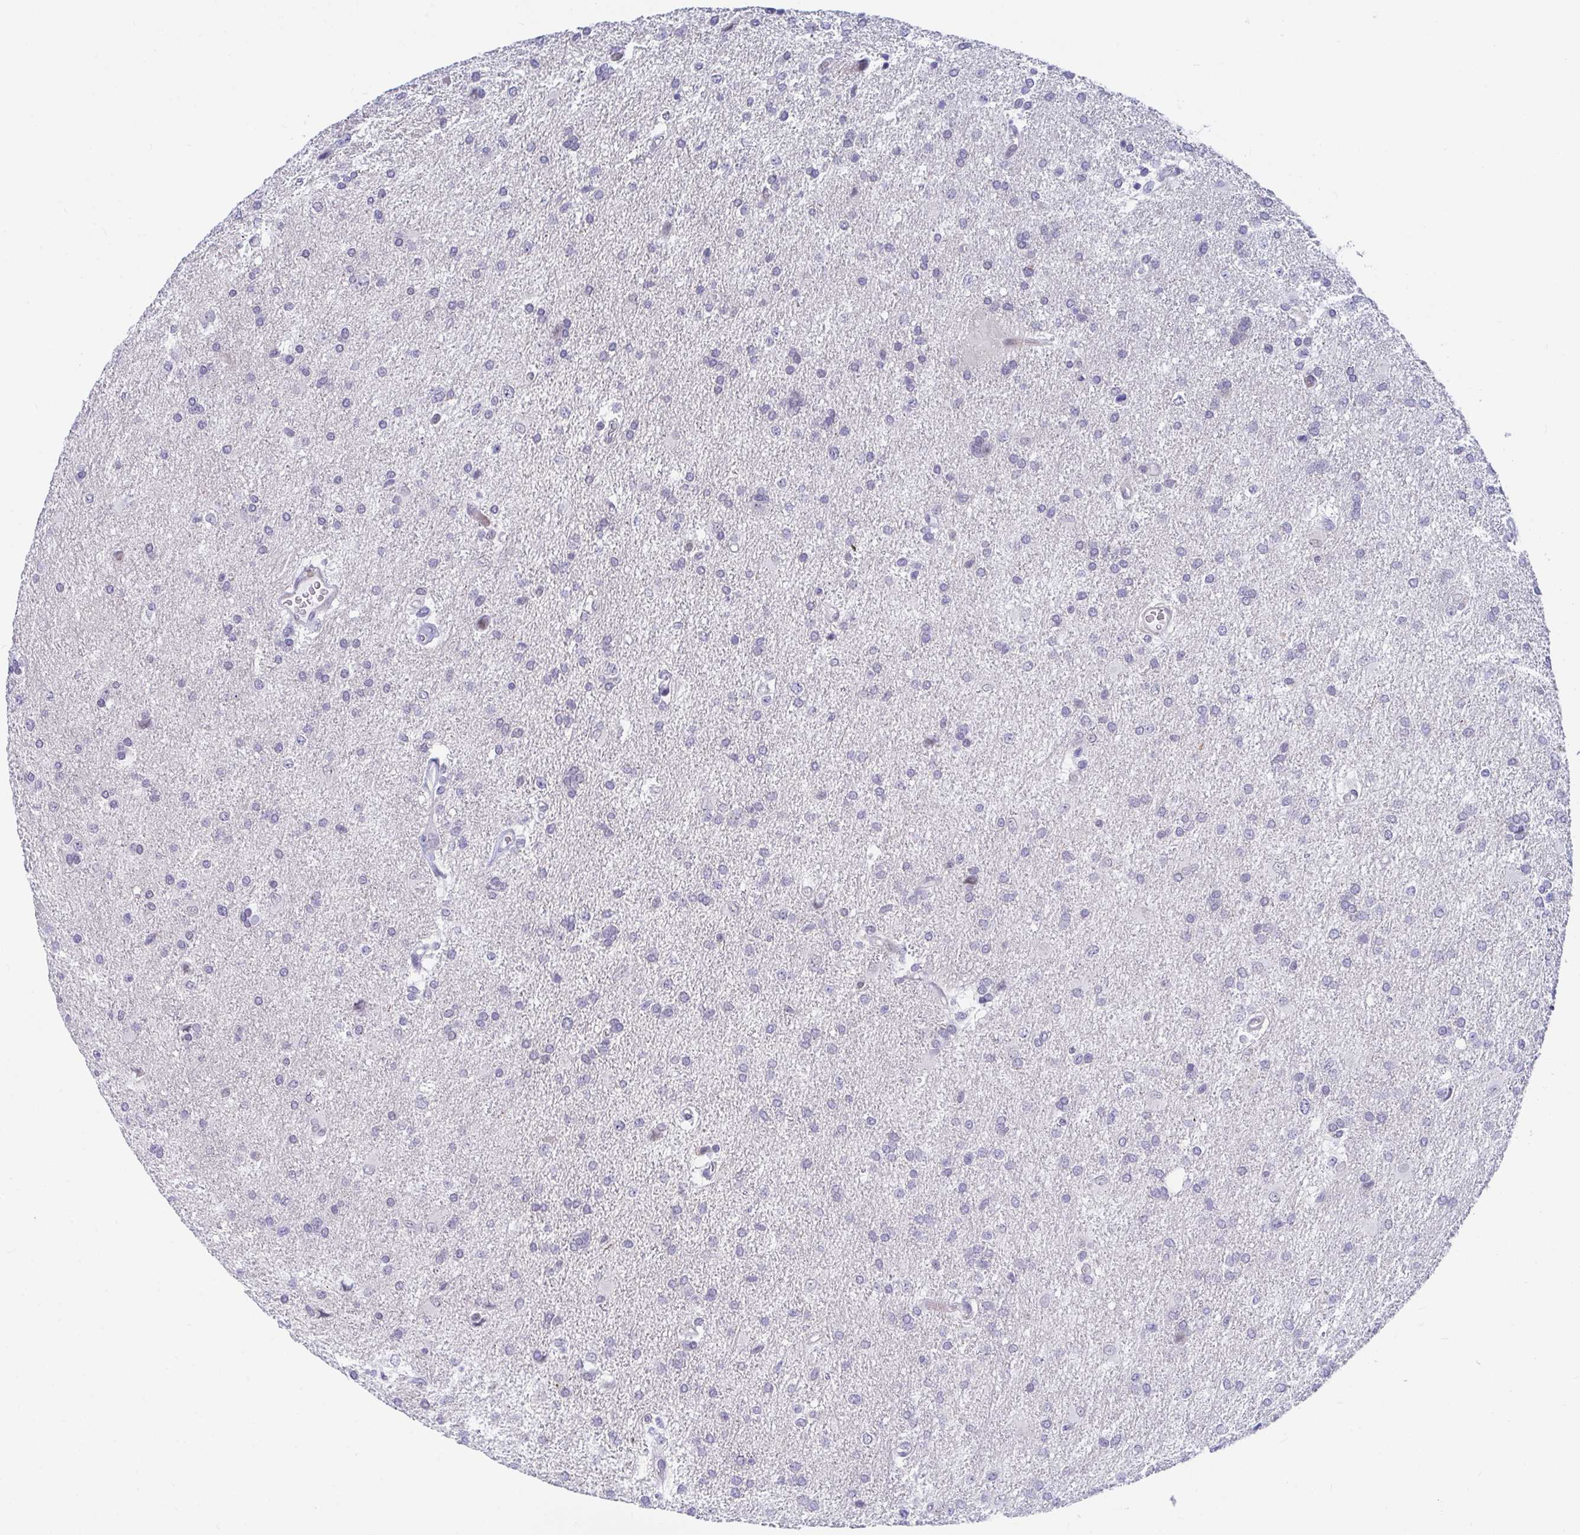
{"staining": {"intensity": "negative", "quantity": "none", "location": "none"}, "tissue": "glioma", "cell_type": "Tumor cells", "image_type": "cancer", "snomed": [{"axis": "morphology", "description": "Glioma, malignant, High grade"}, {"axis": "topography", "description": "Brain"}], "caption": "This is an immunohistochemistry image of malignant high-grade glioma. There is no positivity in tumor cells.", "gene": "DAOA", "patient": {"sex": "male", "age": 68}}